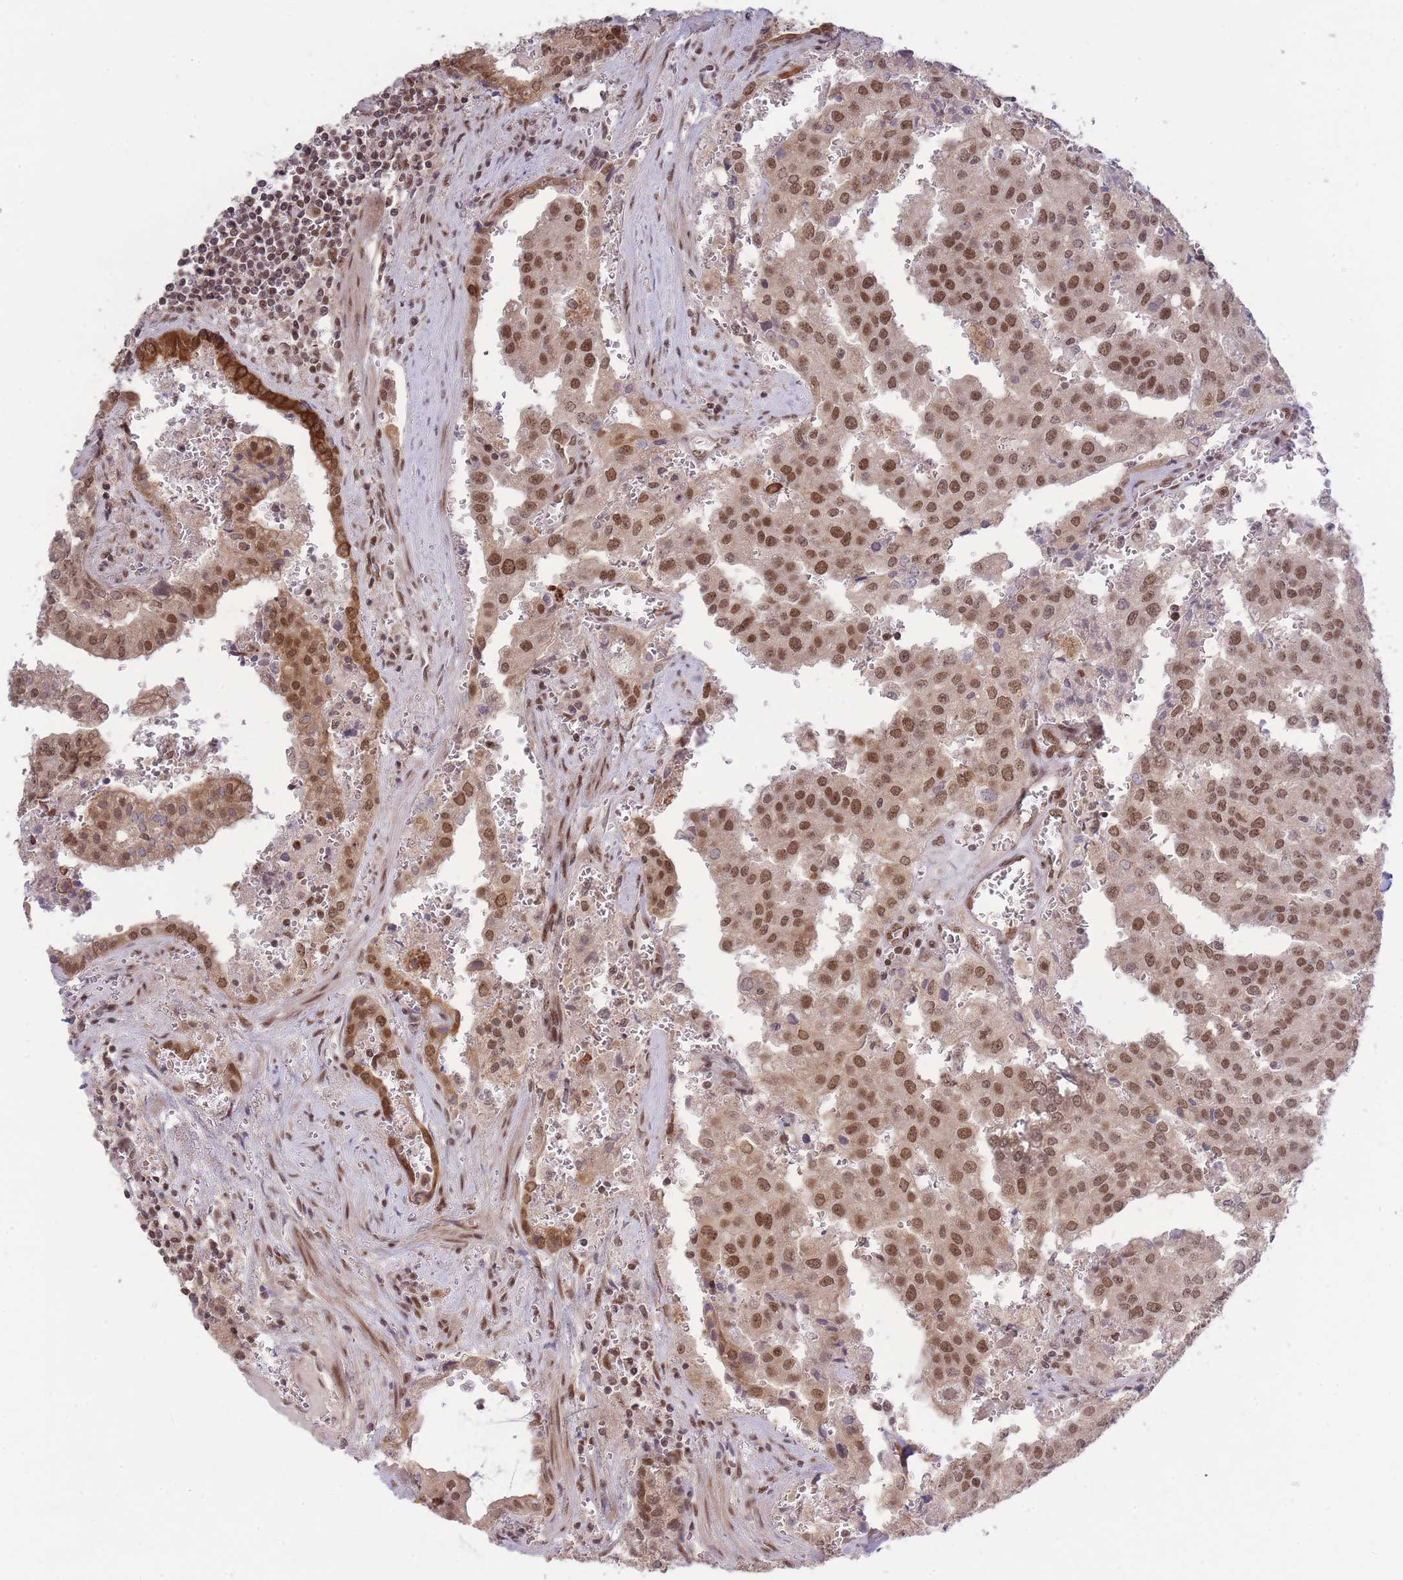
{"staining": {"intensity": "moderate", "quantity": ">75%", "location": "nuclear"}, "tissue": "prostate cancer", "cell_type": "Tumor cells", "image_type": "cancer", "snomed": [{"axis": "morphology", "description": "Adenocarcinoma, High grade"}, {"axis": "topography", "description": "Prostate"}], "caption": "IHC image of neoplastic tissue: prostate cancer (adenocarcinoma (high-grade)) stained using immunohistochemistry (IHC) reveals medium levels of moderate protein expression localized specifically in the nuclear of tumor cells, appearing as a nuclear brown color.", "gene": "CARD8", "patient": {"sex": "male", "age": 68}}